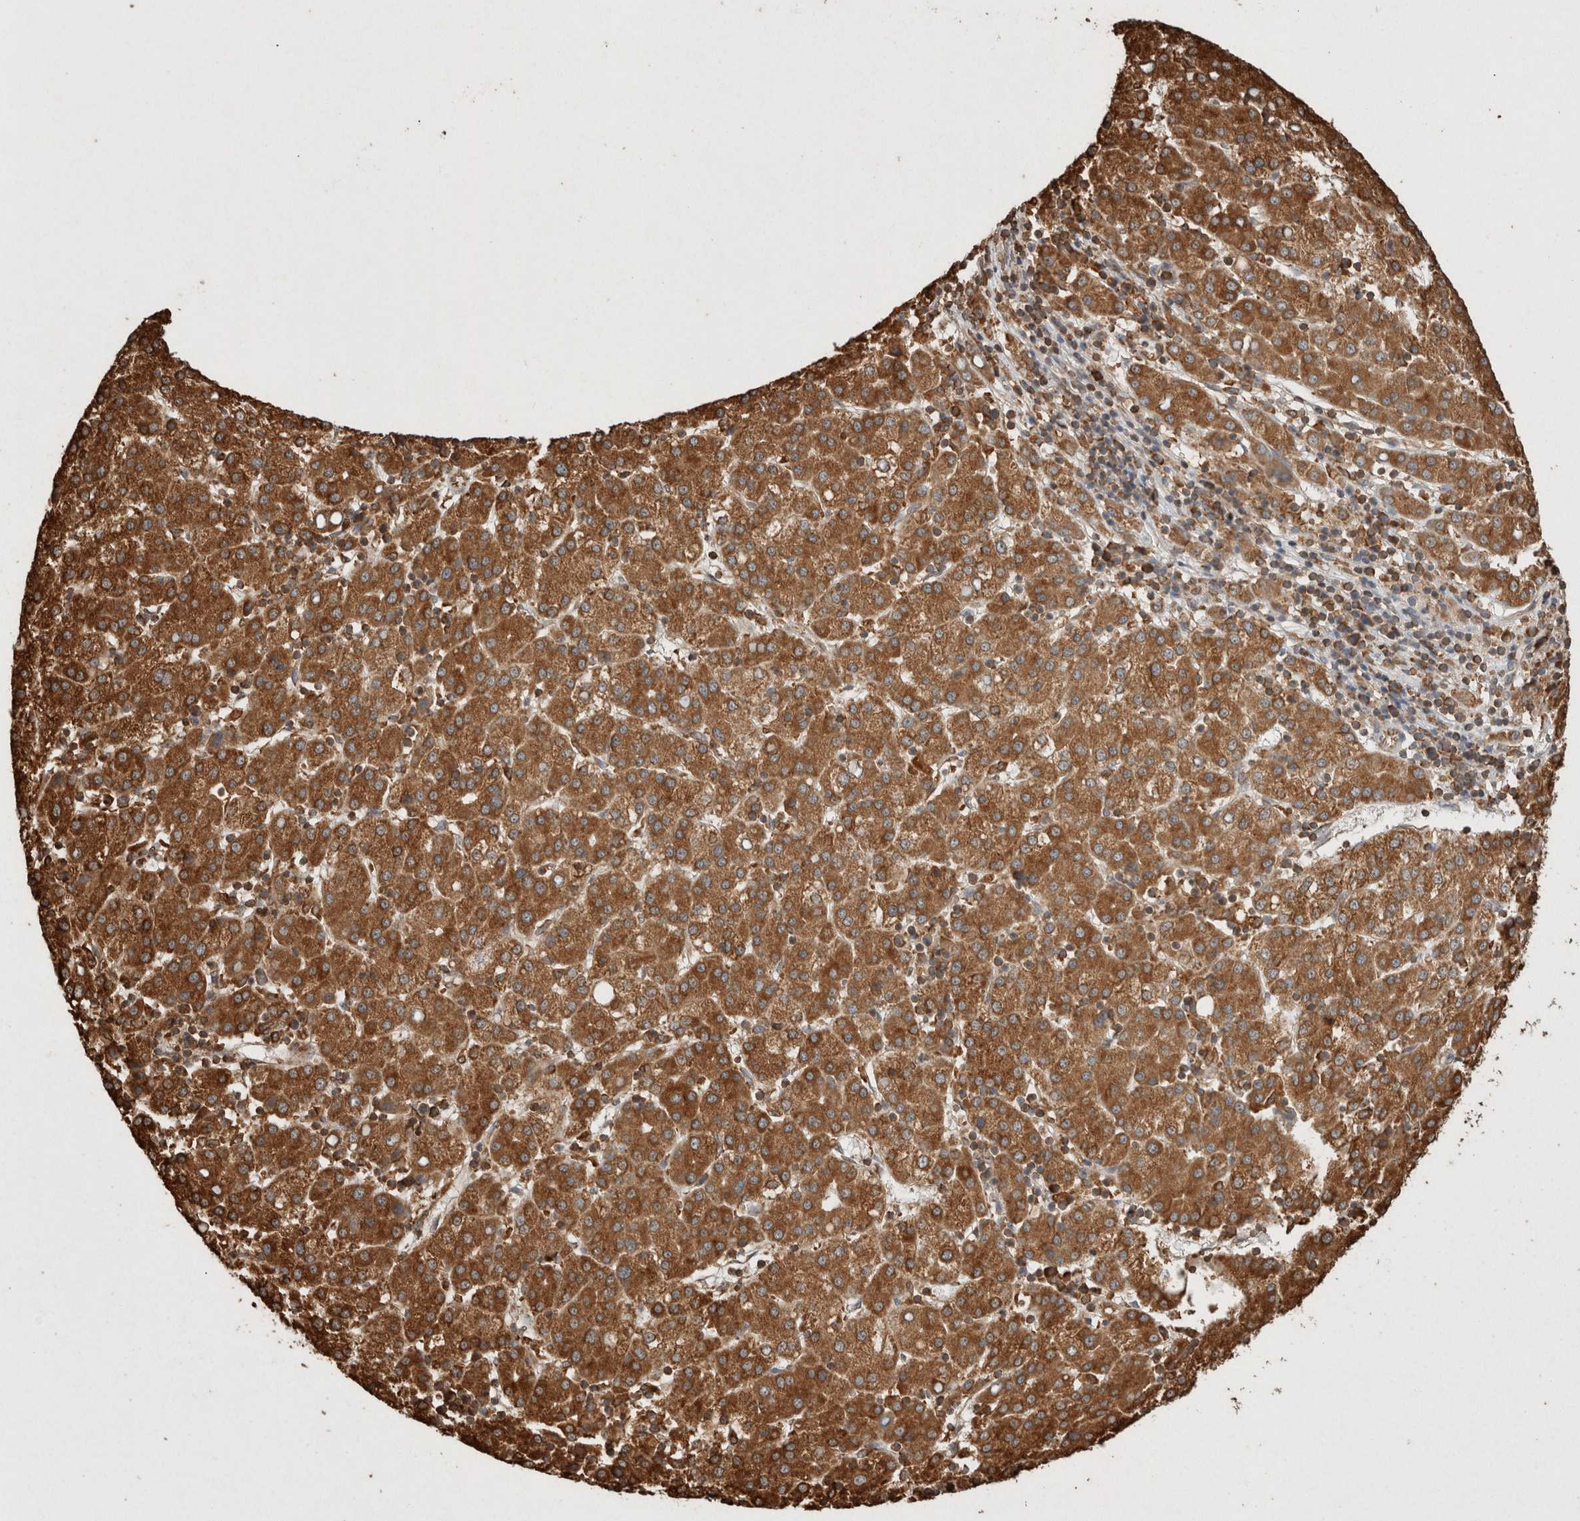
{"staining": {"intensity": "strong", "quantity": "25%-75%", "location": "cytoplasmic/membranous,nuclear"}, "tissue": "liver cancer", "cell_type": "Tumor cells", "image_type": "cancer", "snomed": [{"axis": "morphology", "description": "Carcinoma, Hepatocellular, NOS"}, {"axis": "topography", "description": "Liver"}], "caption": "This is an image of IHC staining of liver hepatocellular carcinoma, which shows strong expression in the cytoplasmic/membranous and nuclear of tumor cells.", "gene": "ERAP1", "patient": {"sex": "female", "age": 58}}